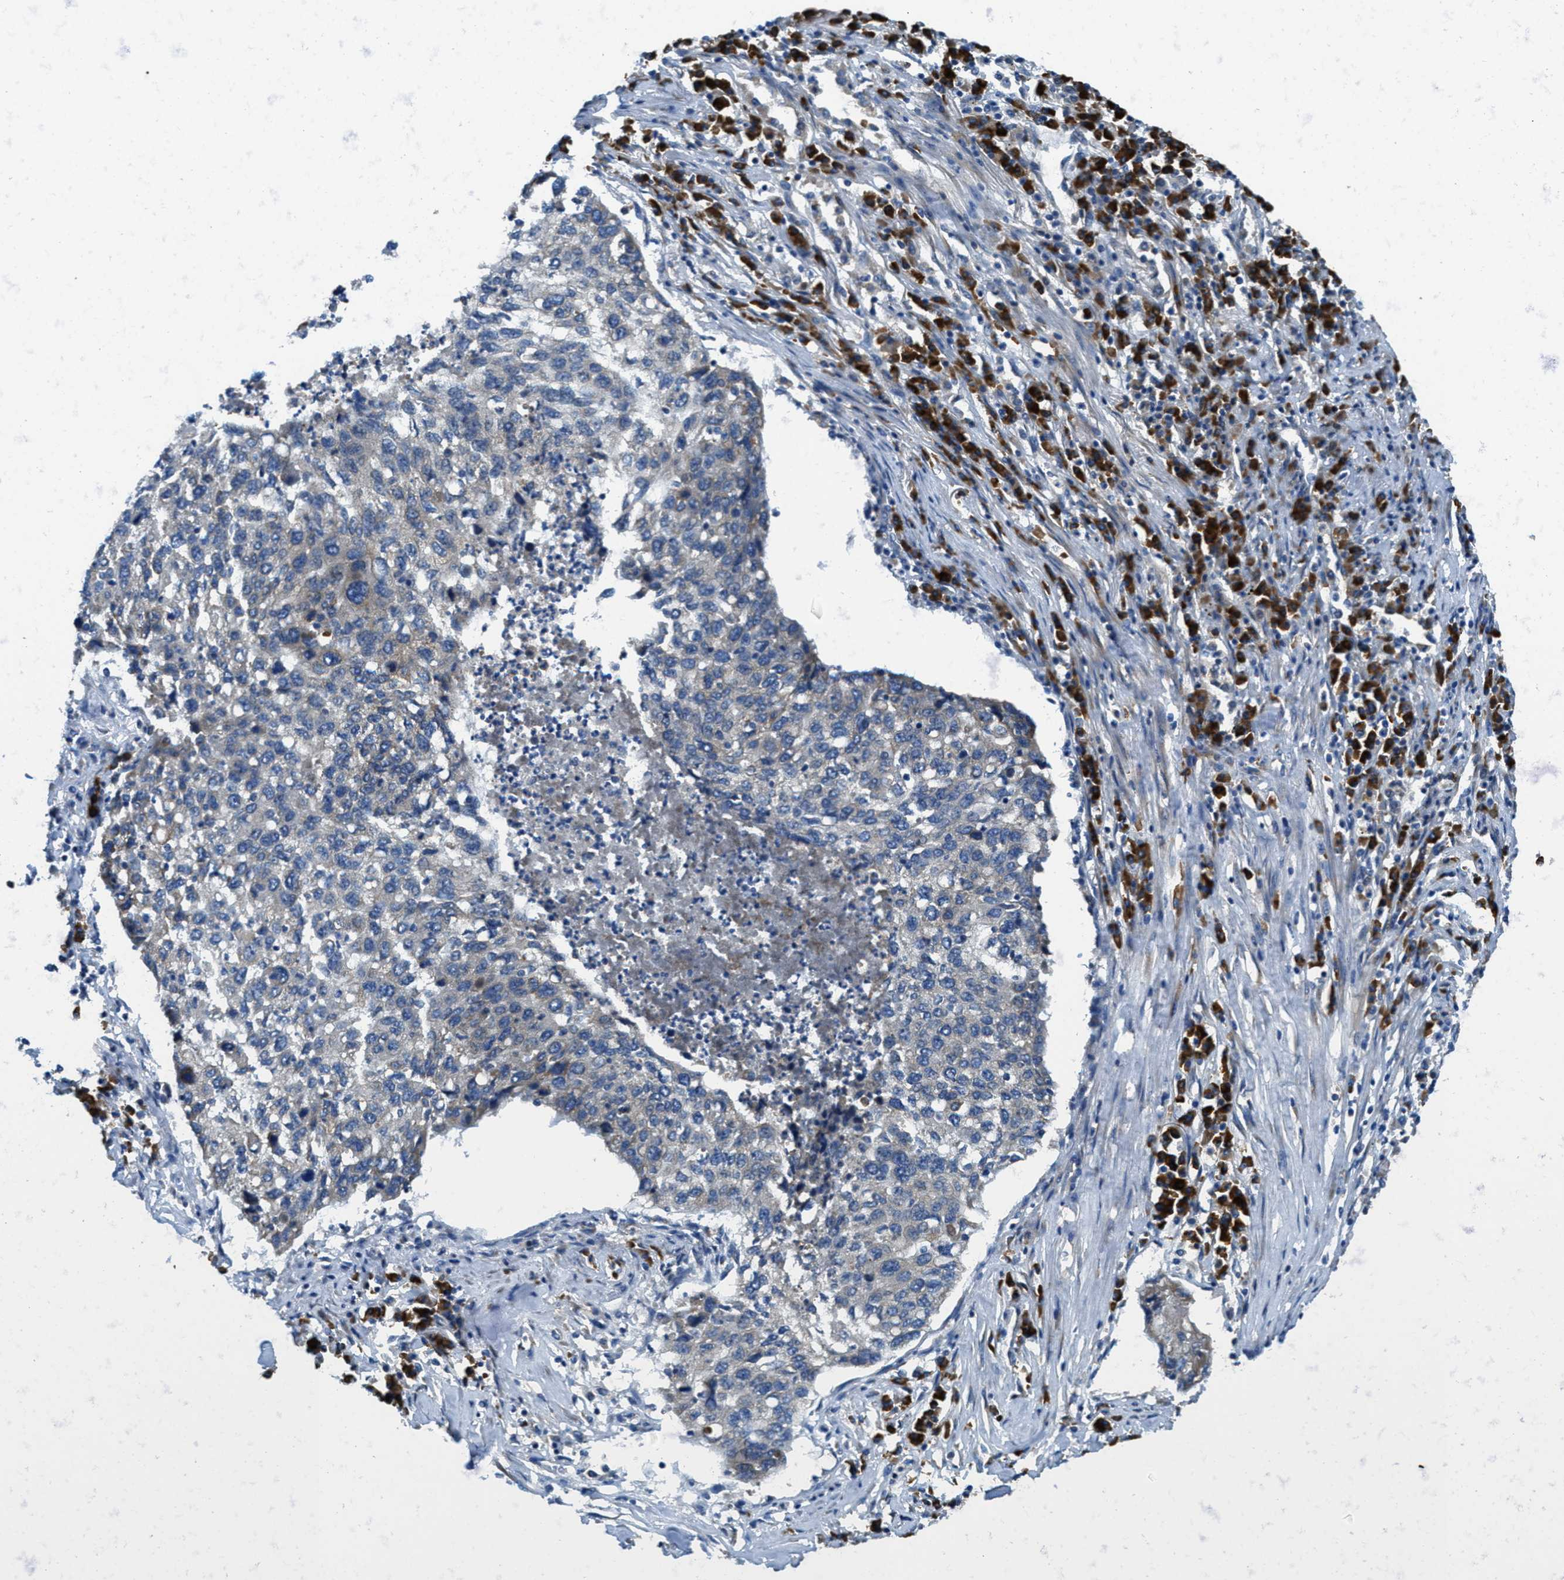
{"staining": {"intensity": "negative", "quantity": "none", "location": "none"}, "tissue": "lung cancer", "cell_type": "Tumor cells", "image_type": "cancer", "snomed": [{"axis": "morphology", "description": "Squamous cell carcinoma, NOS"}, {"axis": "topography", "description": "Lung"}], "caption": "The histopathology image shows no staining of tumor cells in squamous cell carcinoma (lung).", "gene": "SSR1", "patient": {"sex": "female", "age": 63}}